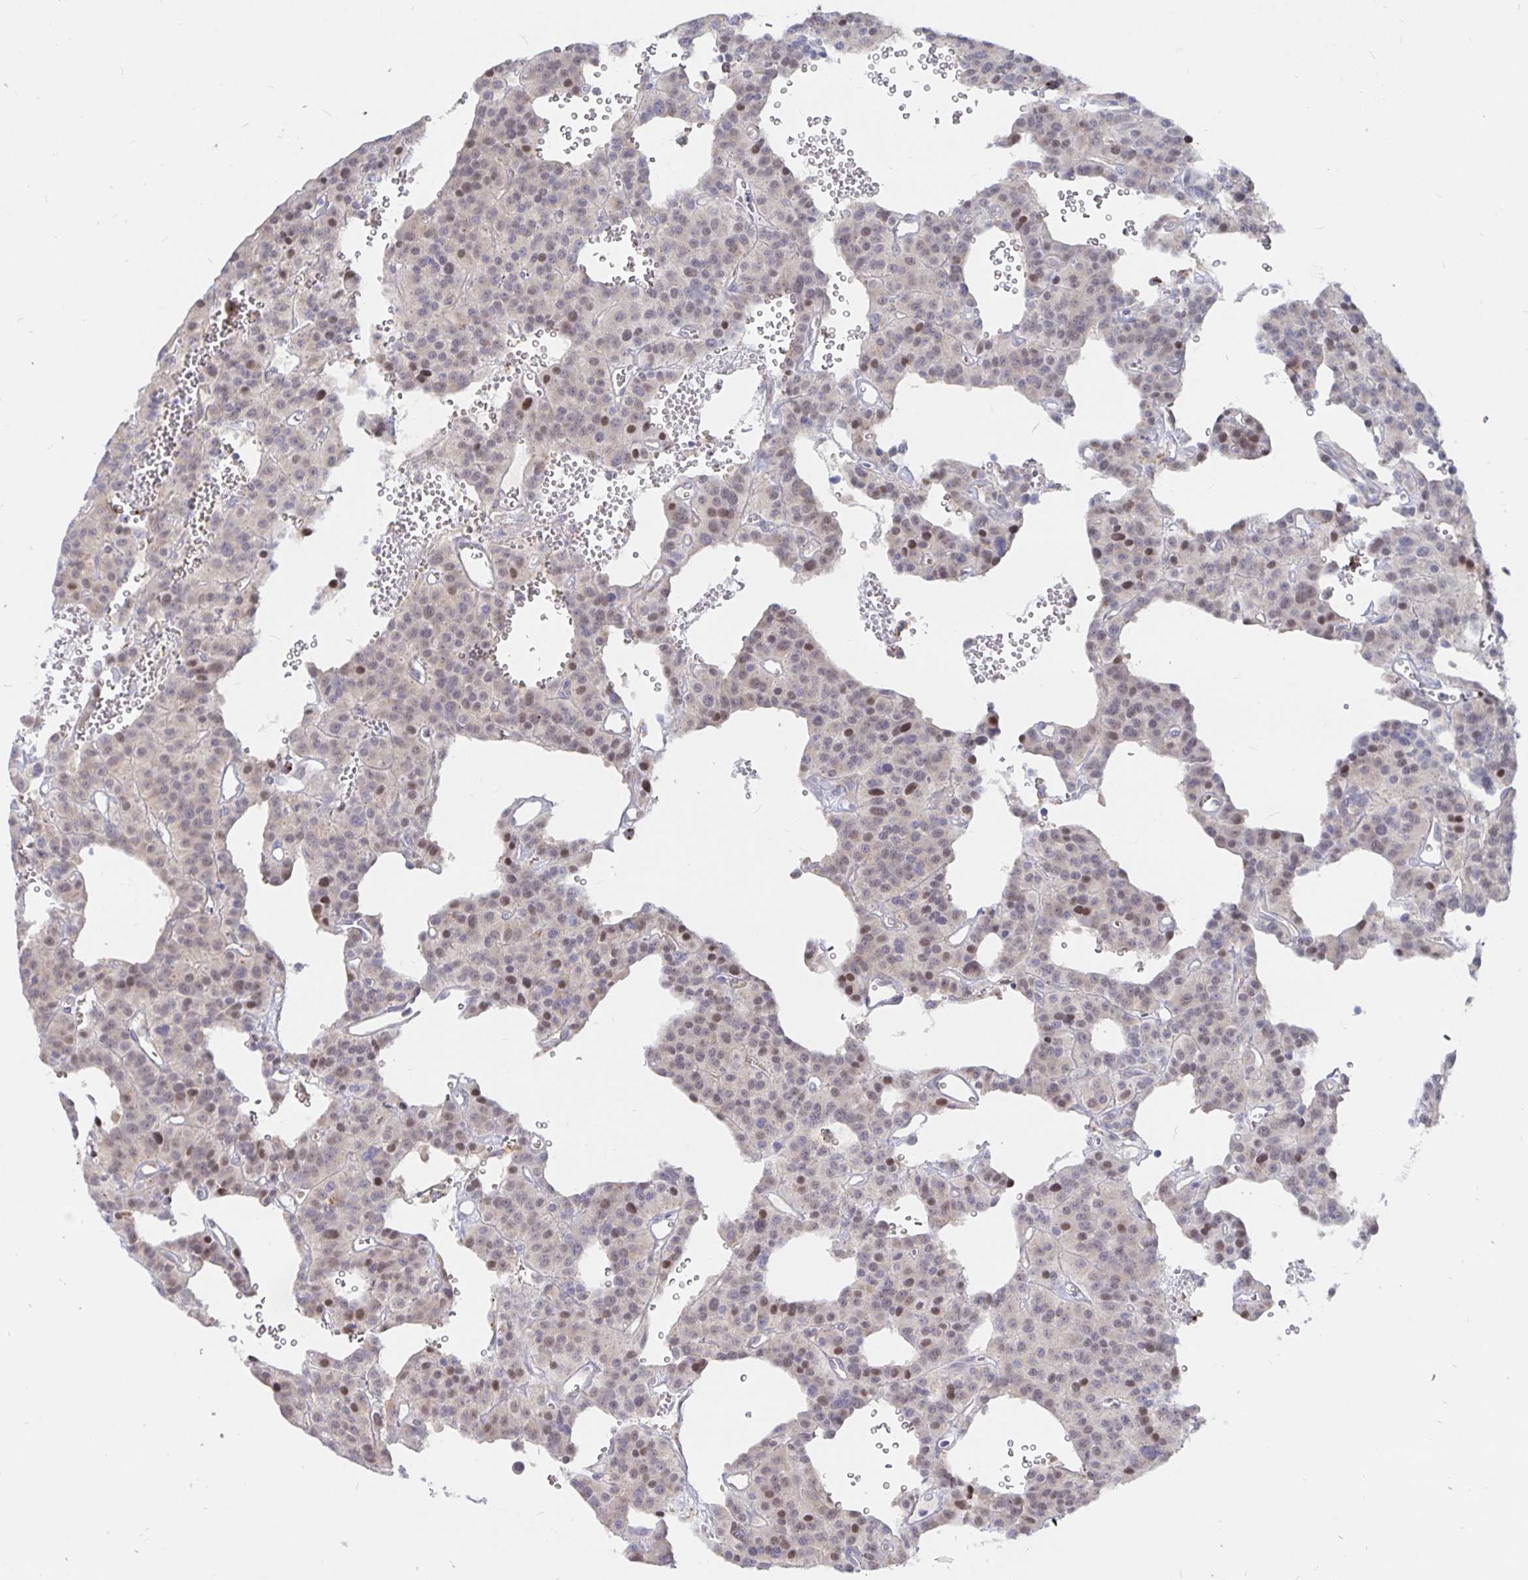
{"staining": {"intensity": "moderate", "quantity": "<25%", "location": "nuclear"}, "tissue": "carcinoid", "cell_type": "Tumor cells", "image_type": "cancer", "snomed": [{"axis": "morphology", "description": "Carcinoid, malignant, NOS"}, {"axis": "topography", "description": "Lung"}], "caption": "Tumor cells demonstrate low levels of moderate nuclear staining in about <25% of cells in human carcinoid.", "gene": "KCTD19", "patient": {"sex": "female", "age": 71}}